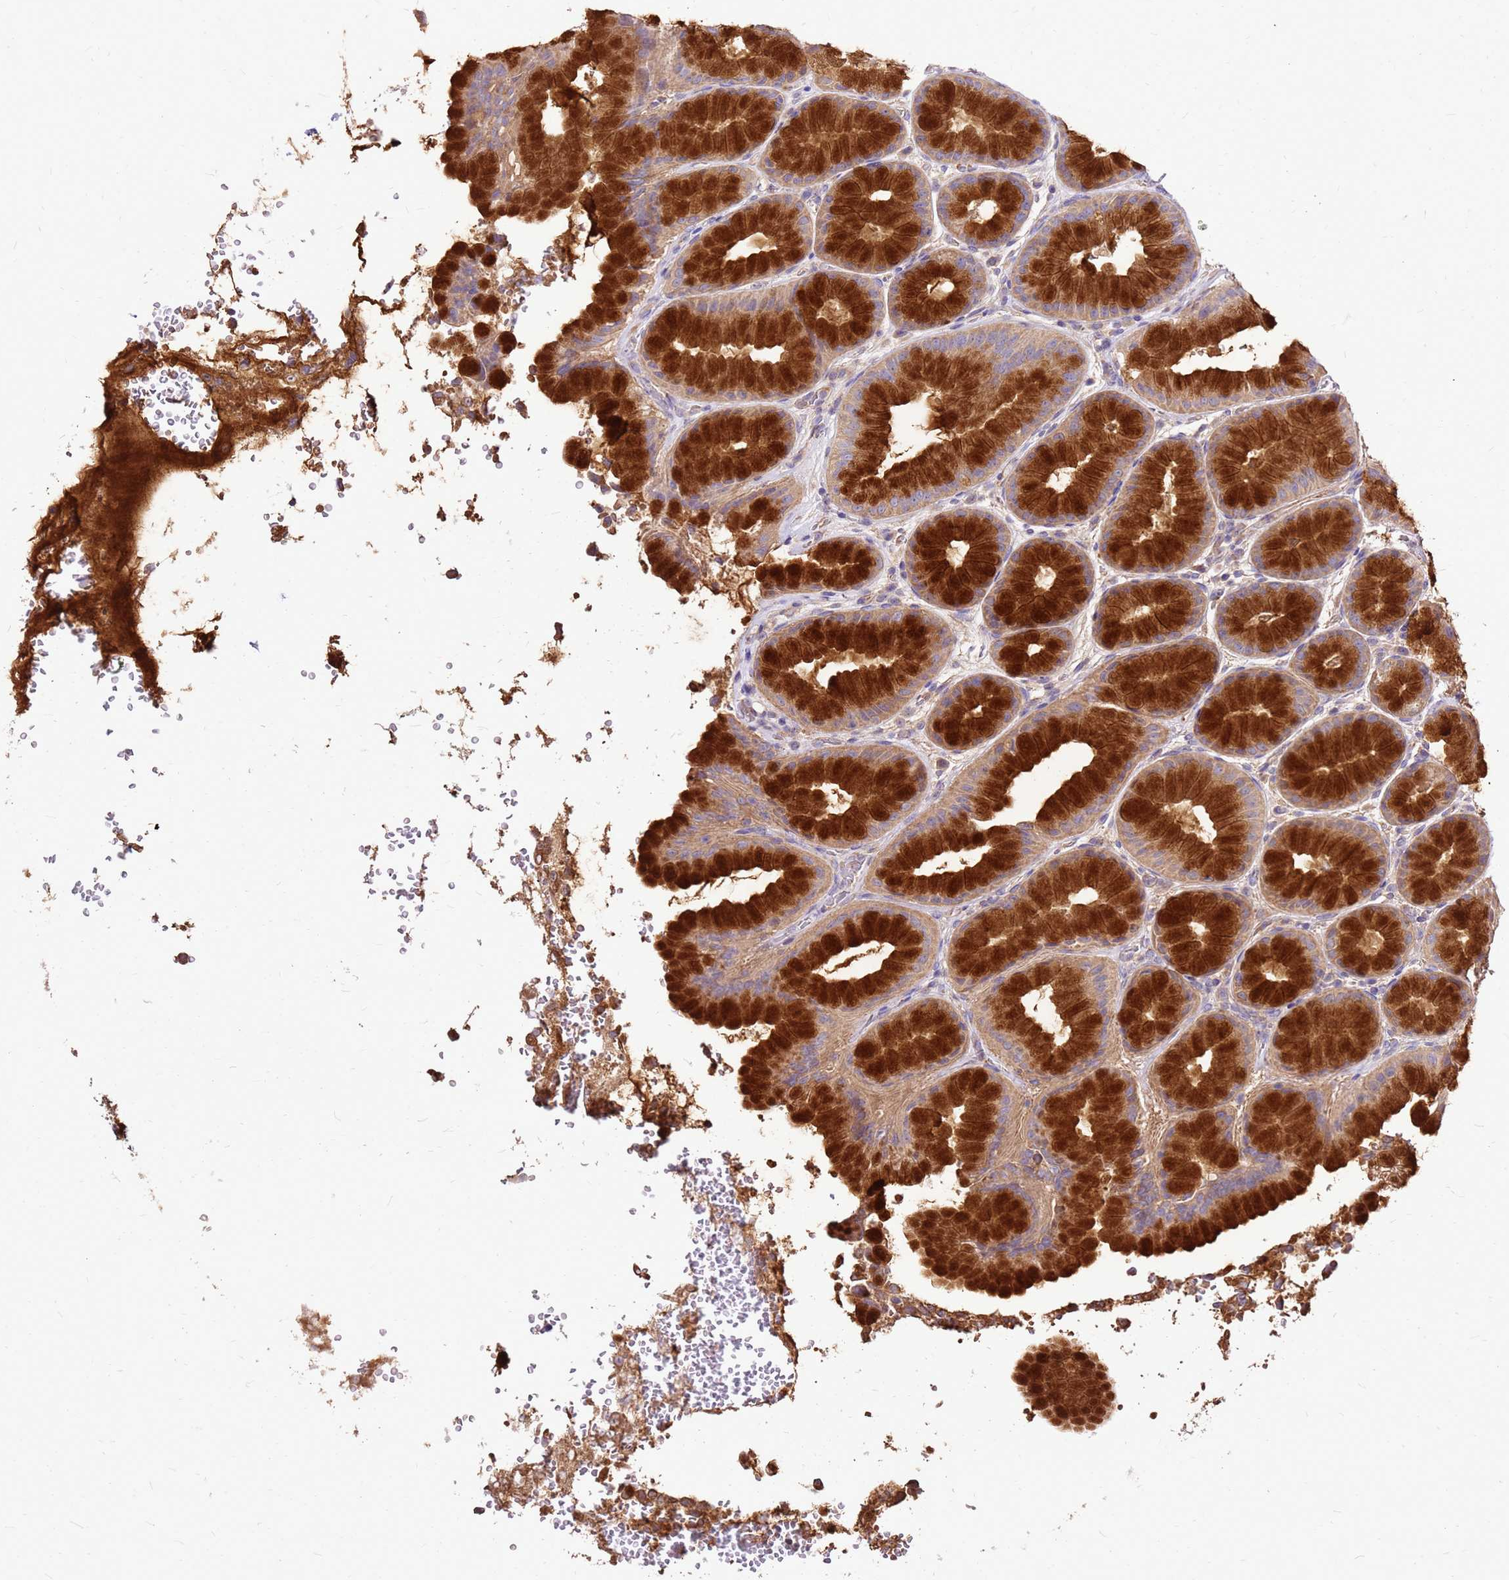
{"staining": {"intensity": "strong", "quantity": ">75%", "location": "cytoplasmic/membranous"}, "tissue": "stomach", "cell_type": "Glandular cells", "image_type": "normal", "snomed": [{"axis": "morphology", "description": "Normal tissue, NOS"}, {"axis": "topography", "description": "Stomach, upper"}, {"axis": "topography", "description": "Stomach, lower"}], "caption": "Immunohistochemistry (DAB (3,3'-diaminobenzidine)) staining of benign stomach shows strong cytoplasmic/membranous protein staining in about >75% of glandular cells.", "gene": "EXD3", "patient": {"sex": "male", "age": 67}}